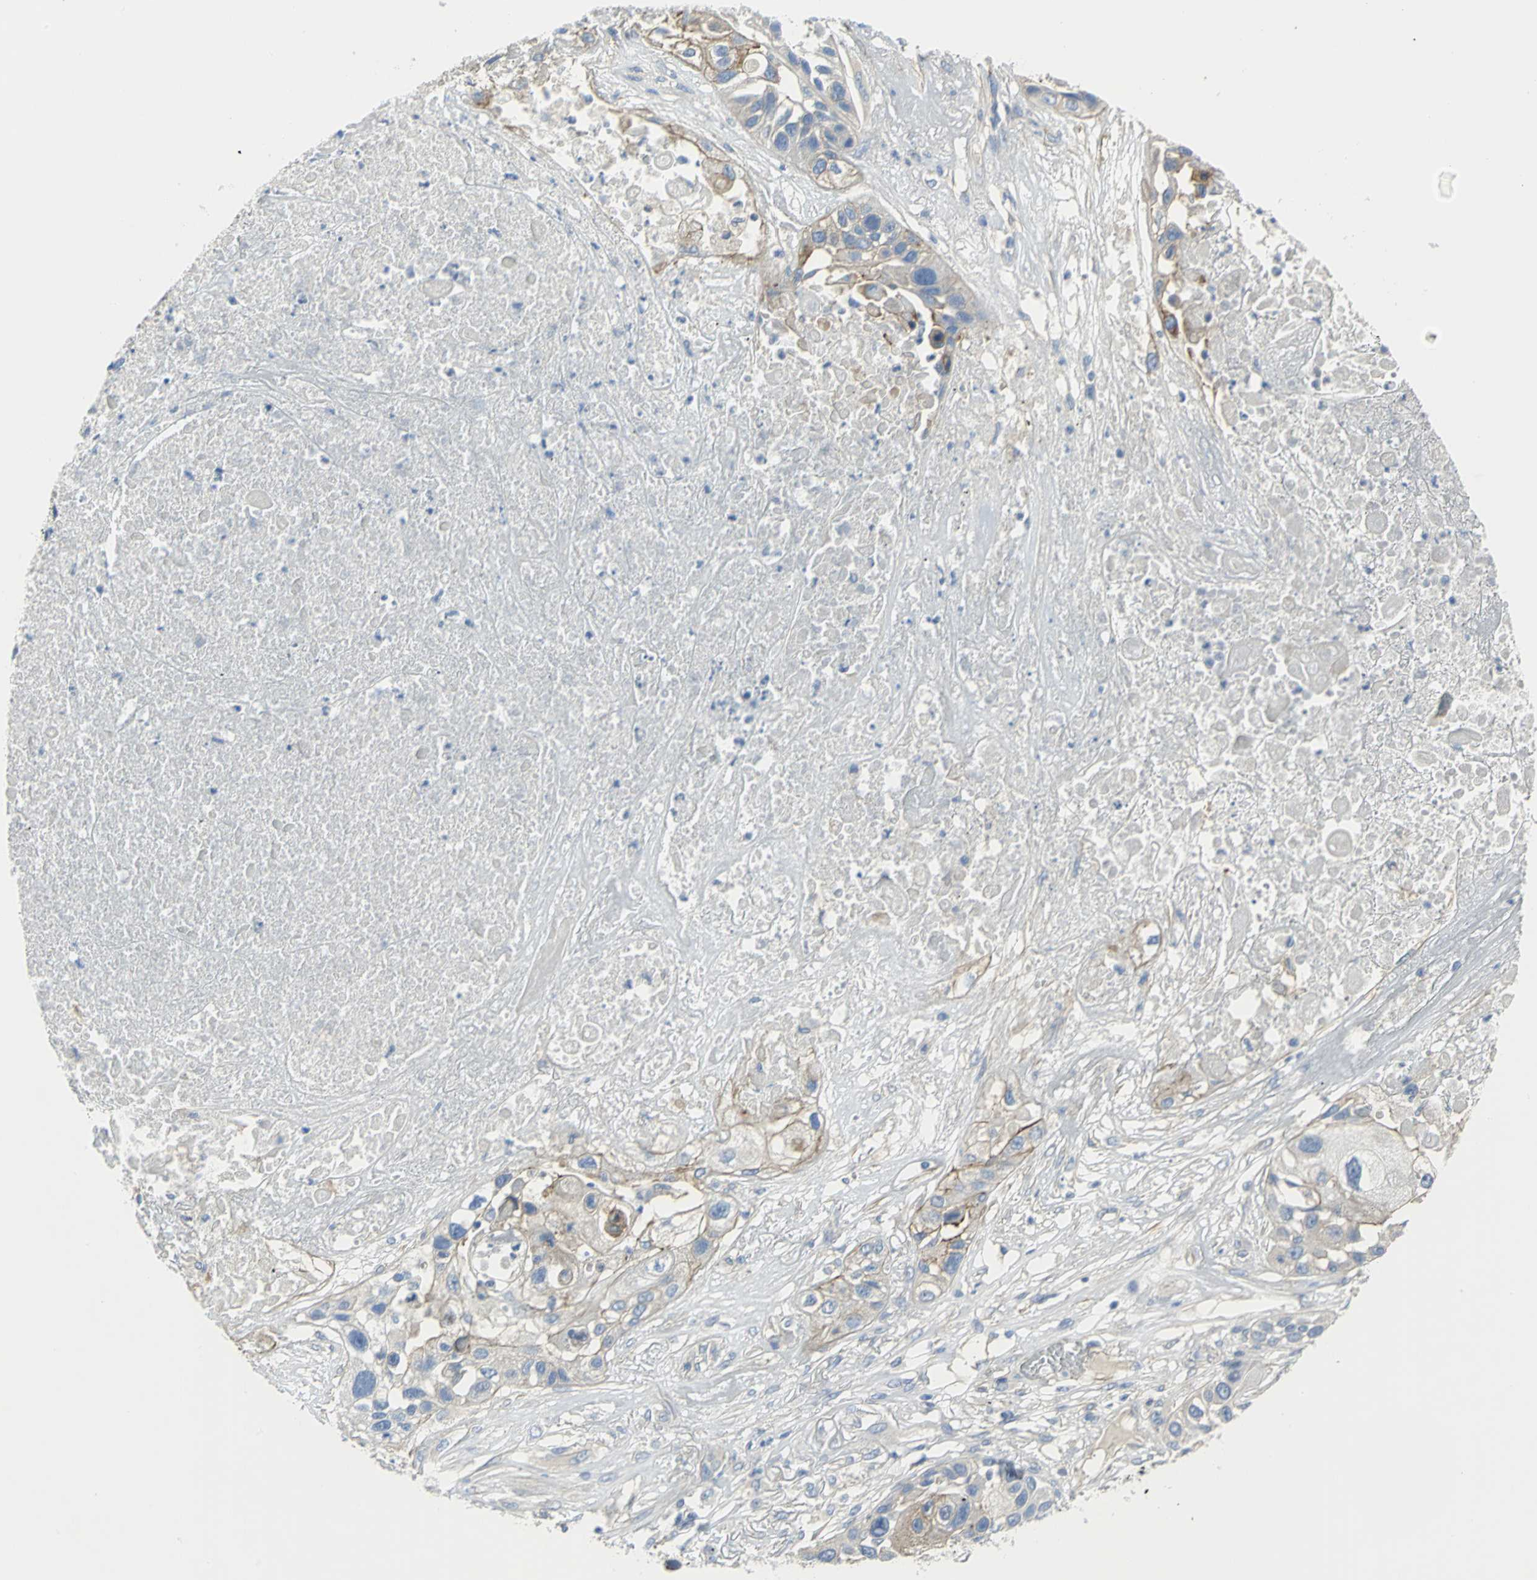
{"staining": {"intensity": "negative", "quantity": "none", "location": "none"}, "tissue": "lung cancer", "cell_type": "Tumor cells", "image_type": "cancer", "snomed": [{"axis": "morphology", "description": "Squamous cell carcinoma, NOS"}, {"axis": "topography", "description": "Lung"}], "caption": "Immunohistochemistry image of squamous cell carcinoma (lung) stained for a protein (brown), which shows no positivity in tumor cells.", "gene": "FLNB", "patient": {"sex": "male", "age": 71}}